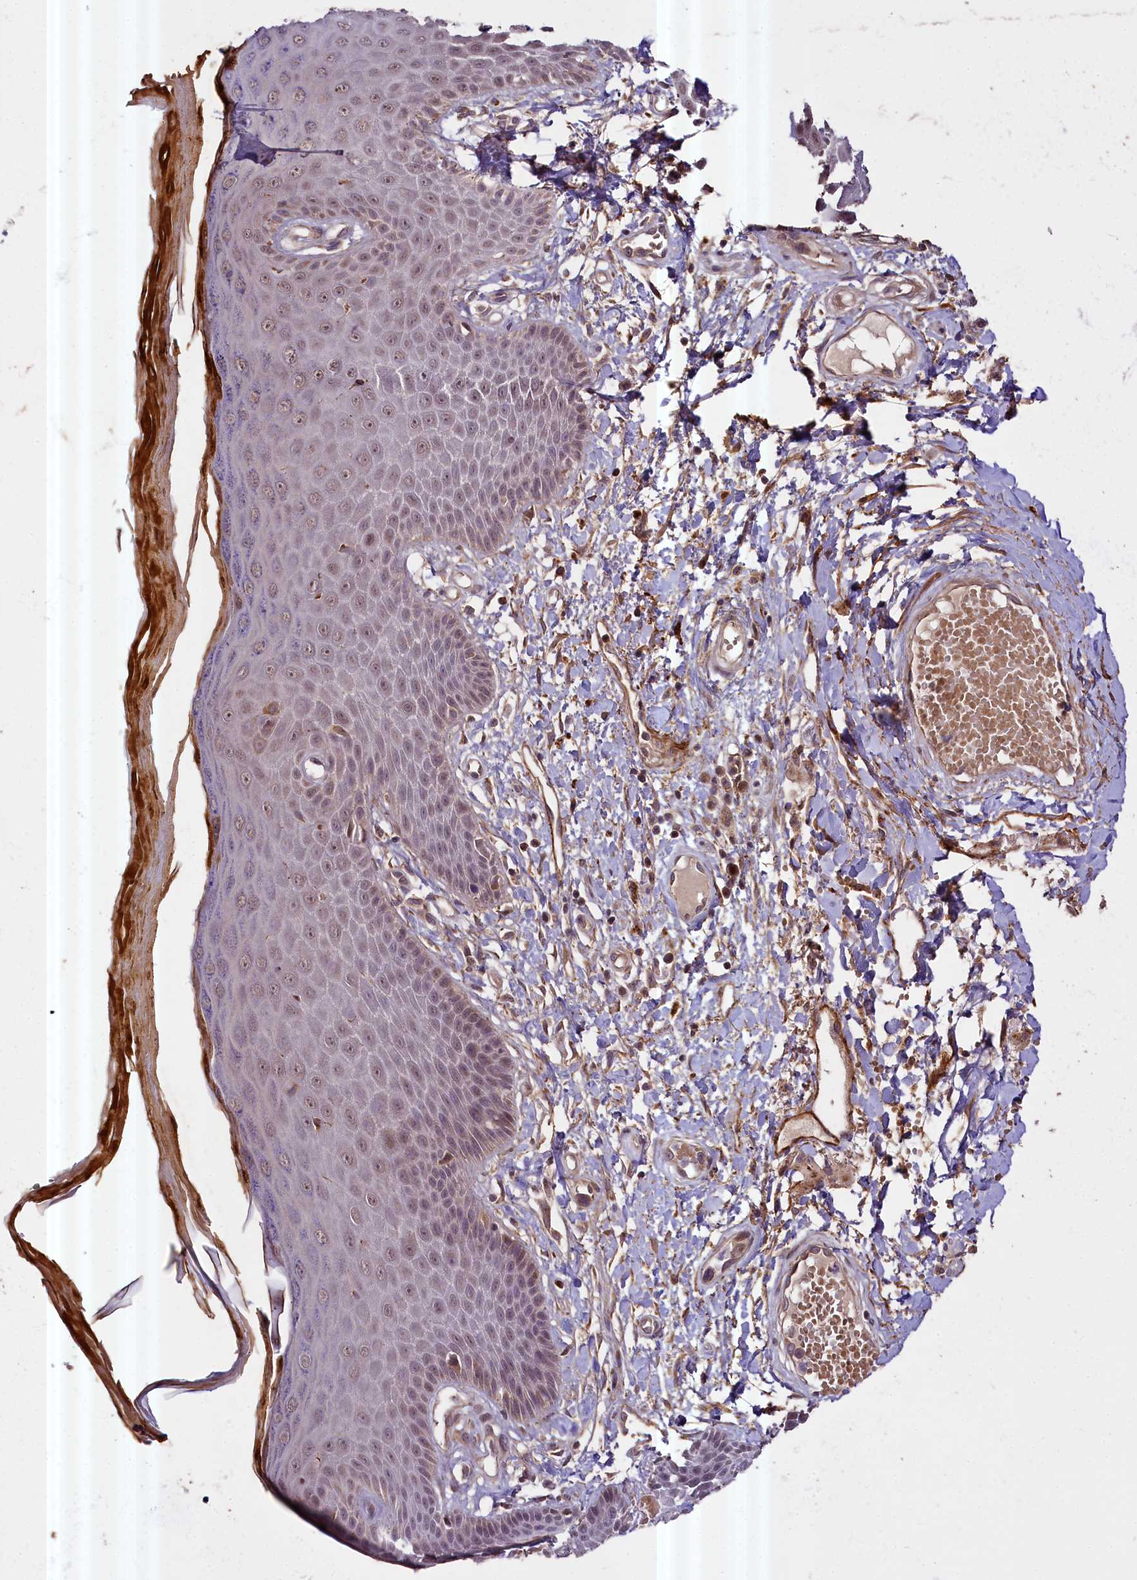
{"staining": {"intensity": "moderate", "quantity": "25%-75%", "location": "nuclear"}, "tissue": "skin", "cell_type": "Epidermal cells", "image_type": "normal", "snomed": [{"axis": "morphology", "description": "Normal tissue, NOS"}, {"axis": "topography", "description": "Anal"}], "caption": "Normal skin displays moderate nuclear positivity in about 25%-75% of epidermal cells (DAB (3,3'-diaminobenzidine) IHC, brown staining for protein, blue staining for nuclei)..", "gene": "ZNF480", "patient": {"sex": "male", "age": 78}}